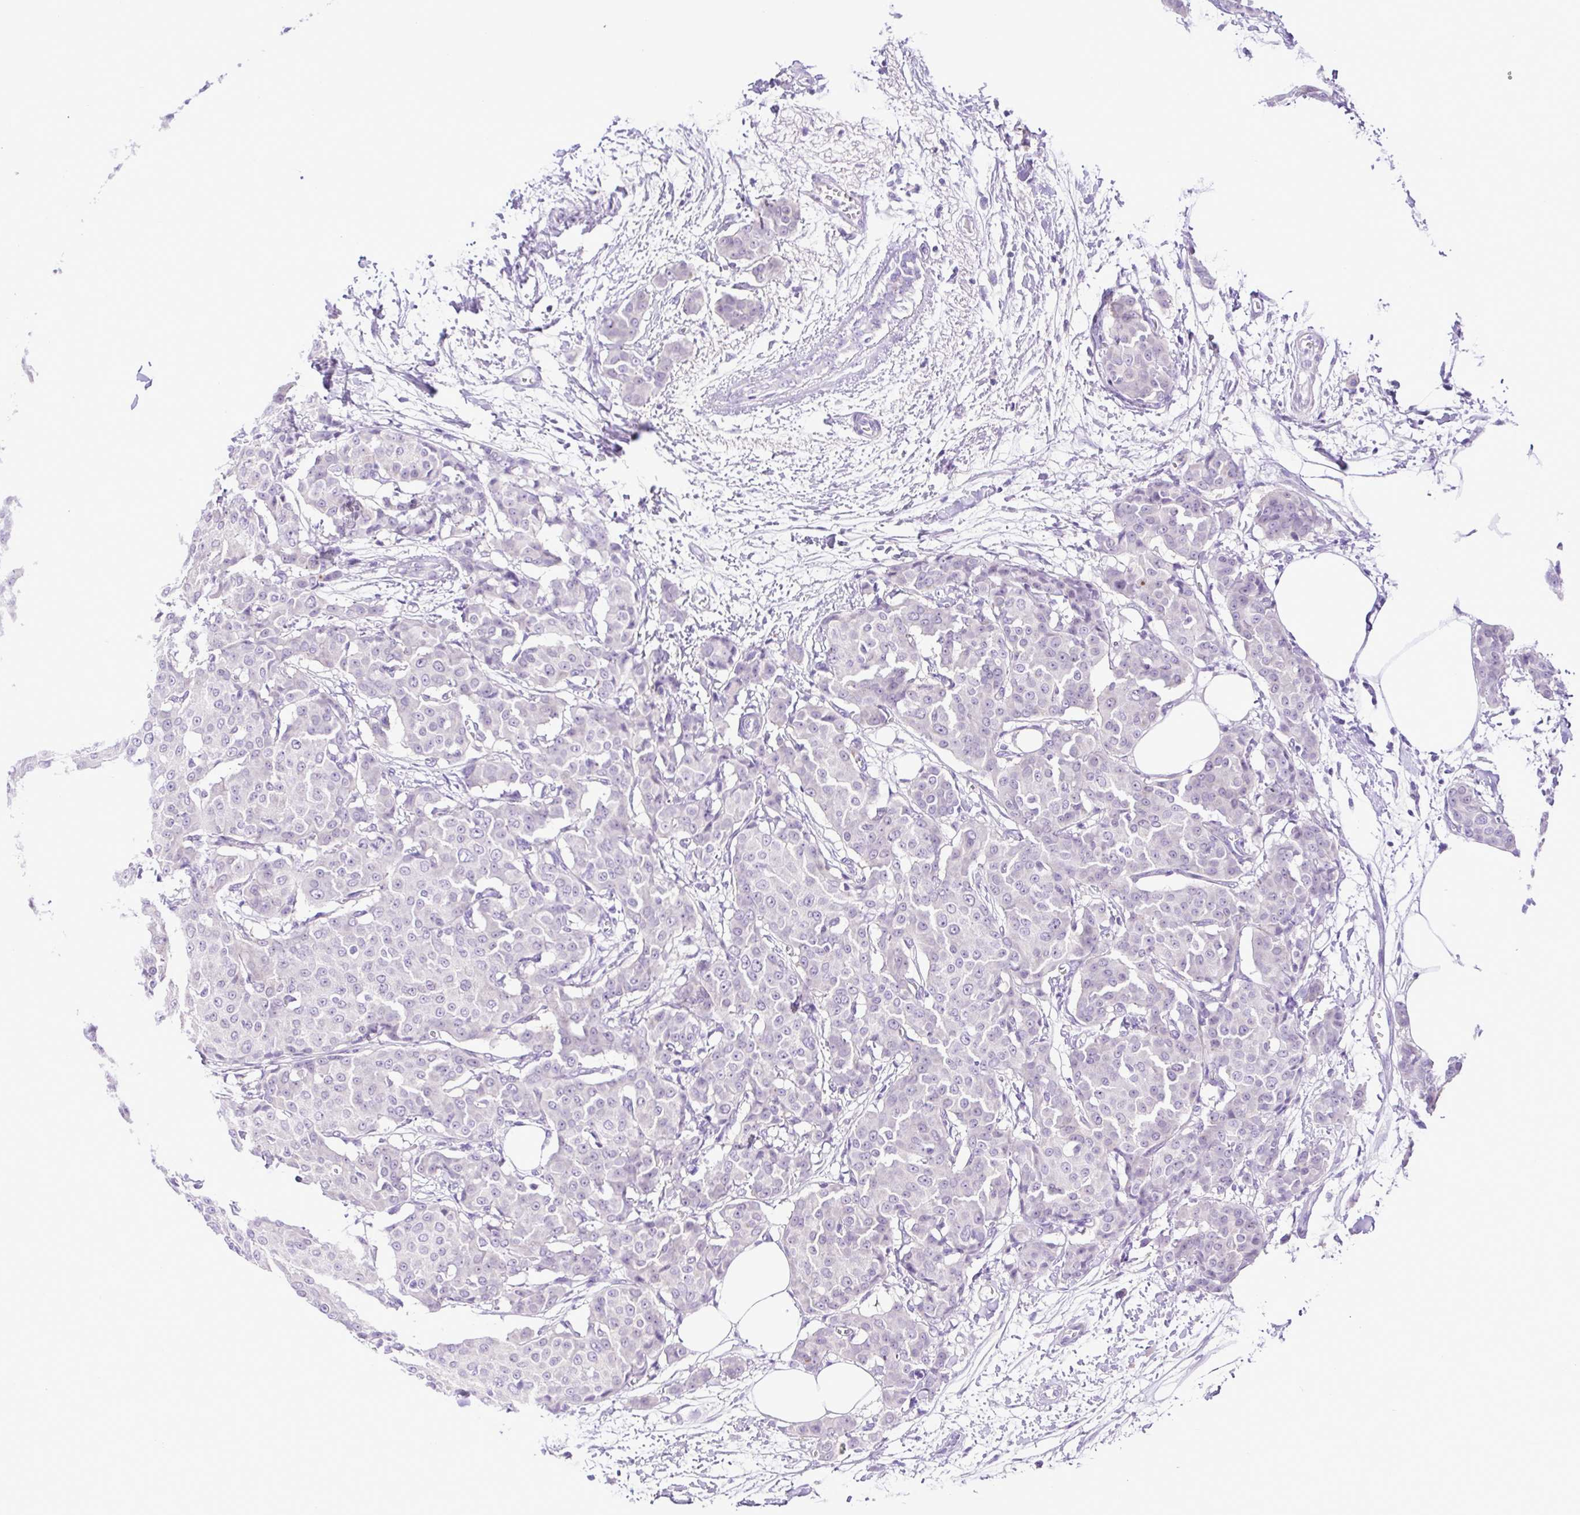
{"staining": {"intensity": "negative", "quantity": "none", "location": "none"}, "tissue": "breast cancer", "cell_type": "Tumor cells", "image_type": "cancer", "snomed": [{"axis": "morphology", "description": "Duct carcinoma"}, {"axis": "topography", "description": "Breast"}], "caption": "The photomicrograph displays no staining of tumor cells in breast cancer (intraductal carcinoma).", "gene": "SYT1", "patient": {"sex": "female", "age": 91}}